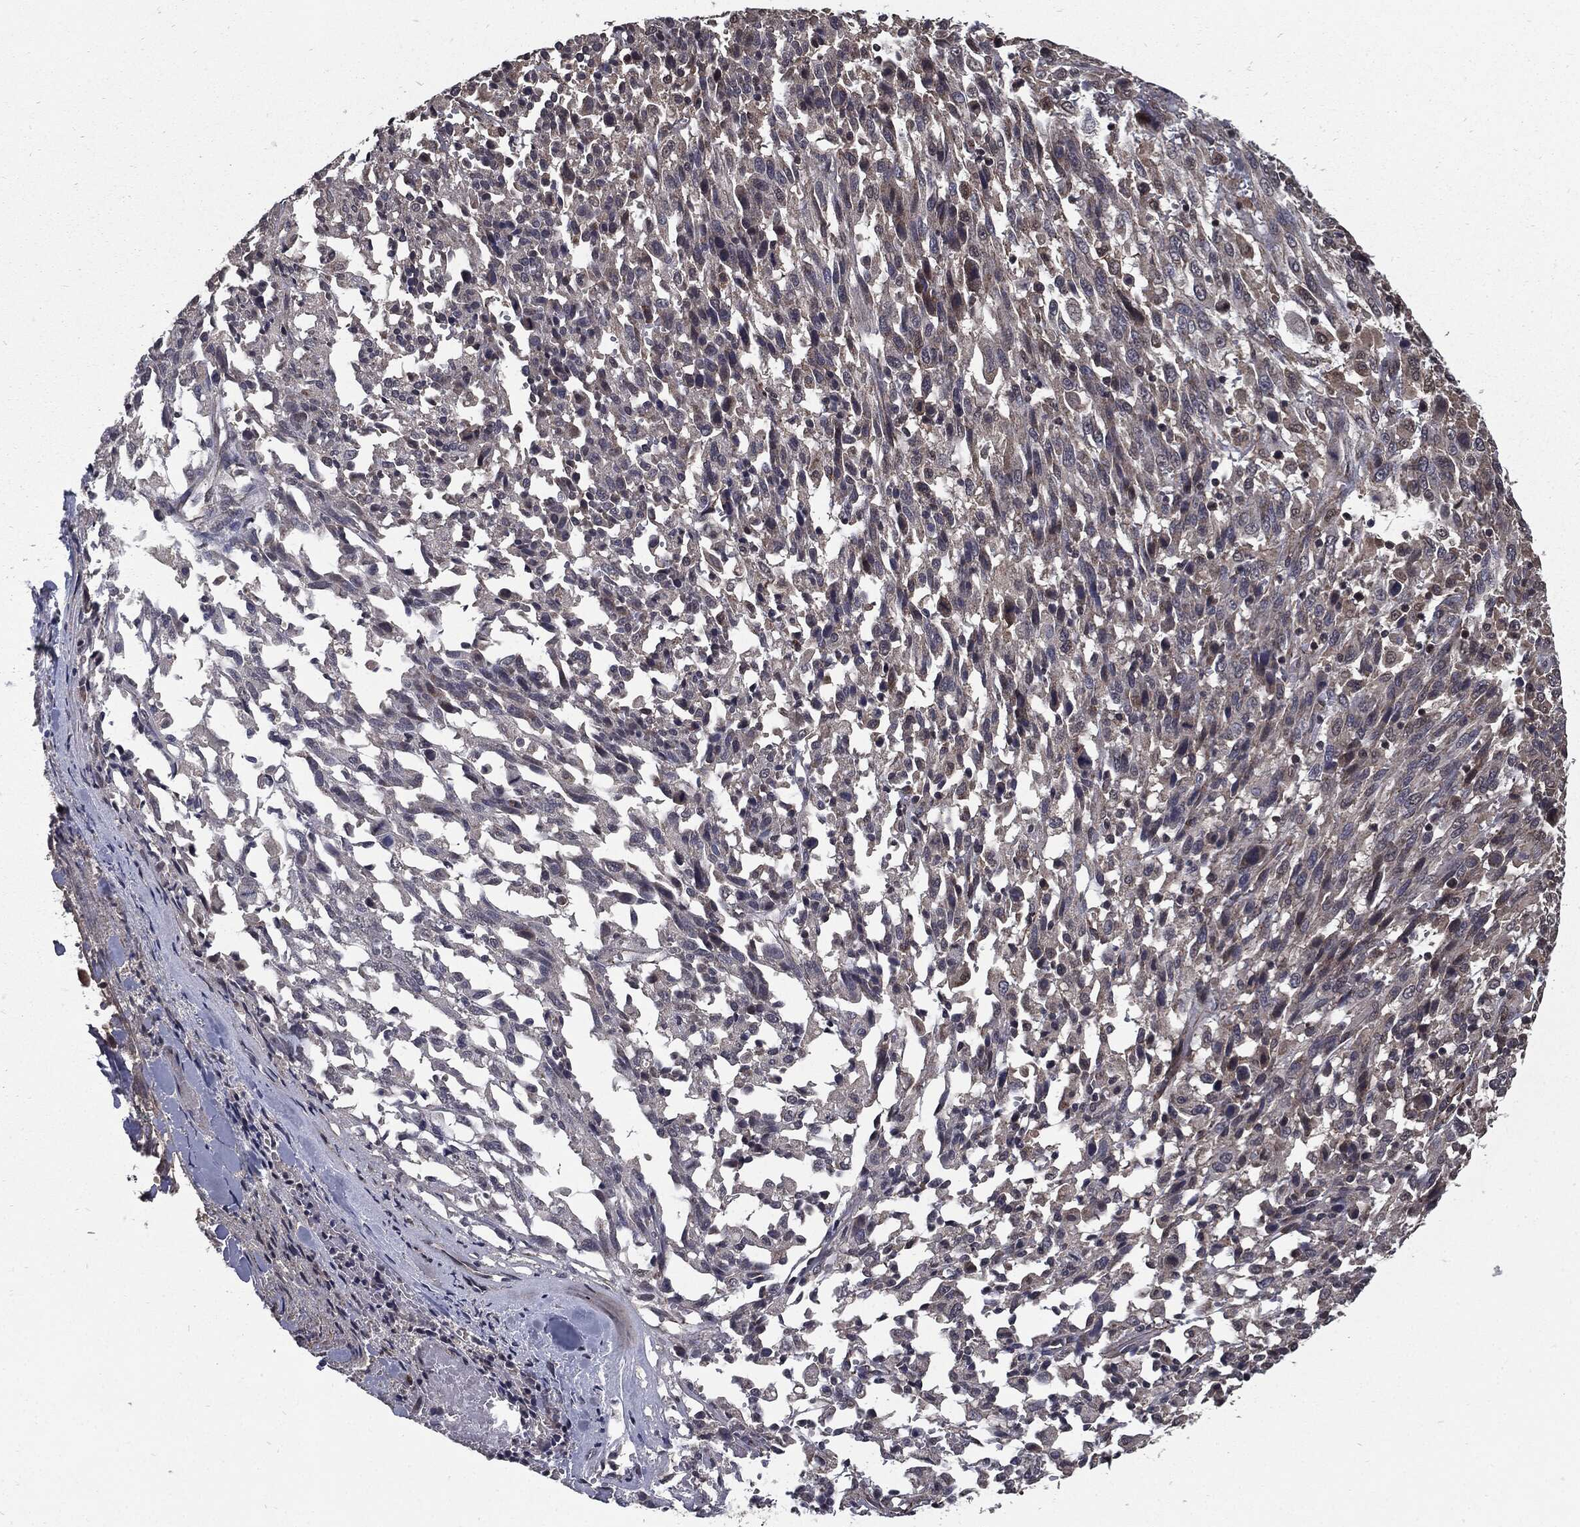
{"staining": {"intensity": "negative", "quantity": "none", "location": "none"}, "tissue": "melanoma", "cell_type": "Tumor cells", "image_type": "cancer", "snomed": [{"axis": "morphology", "description": "Malignant melanoma, NOS"}, {"axis": "topography", "description": "Skin"}], "caption": "Immunohistochemistry micrograph of neoplastic tissue: melanoma stained with DAB exhibits no significant protein positivity in tumor cells. (DAB immunohistochemistry visualized using brightfield microscopy, high magnification).", "gene": "PTPA", "patient": {"sex": "female", "age": 91}}